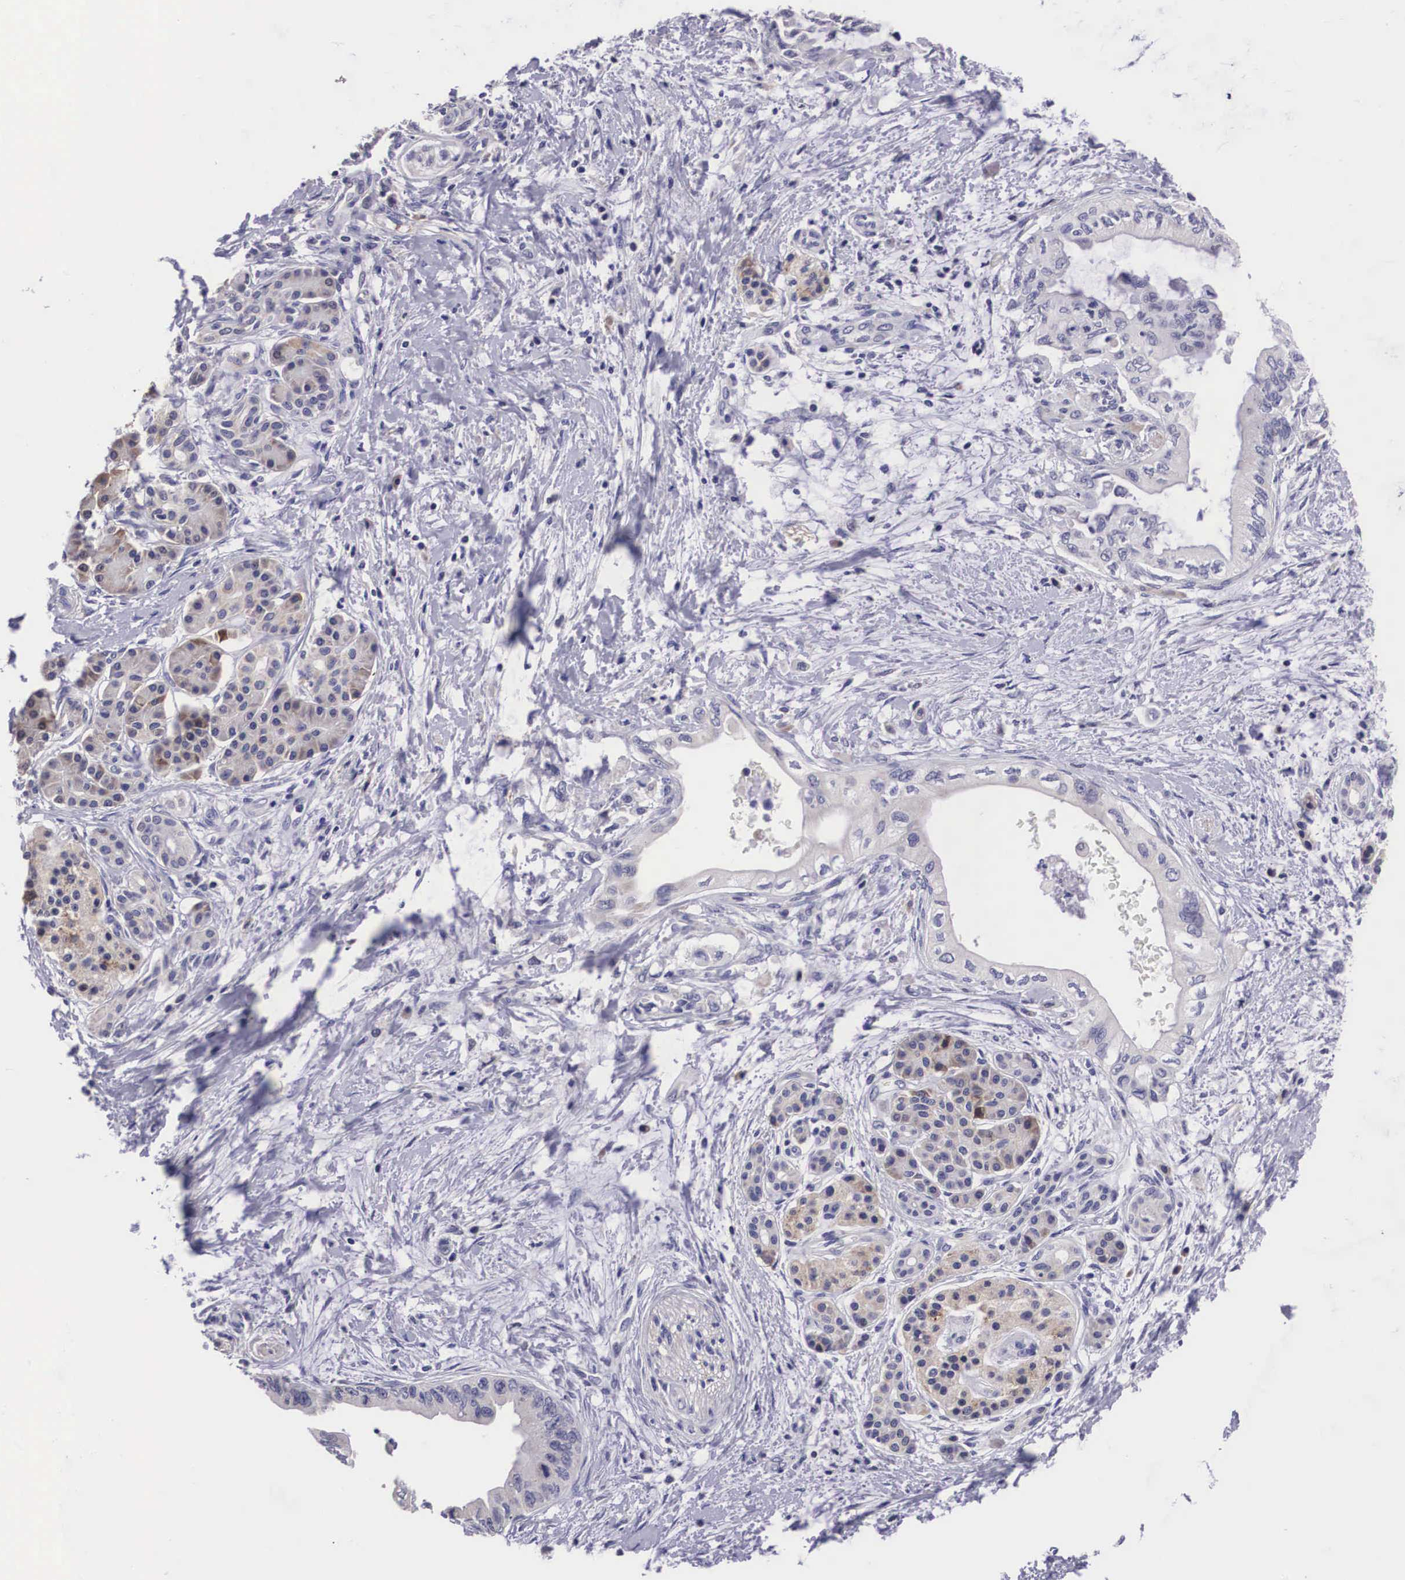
{"staining": {"intensity": "weak", "quantity": "25%-75%", "location": "cytoplasmic/membranous"}, "tissue": "pancreatic cancer", "cell_type": "Tumor cells", "image_type": "cancer", "snomed": [{"axis": "morphology", "description": "Adenocarcinoma, NOS"}, {"axis": "topography", "description": "Pancreas"}], "caption": "Weak cytoplasmic/membranous protein staining is present in approximately 25%-75% of tumor cells in pancreatic adenocarcinoma.", "gene": "ARG2", "patient": {"sex": "female", "age": 66}}